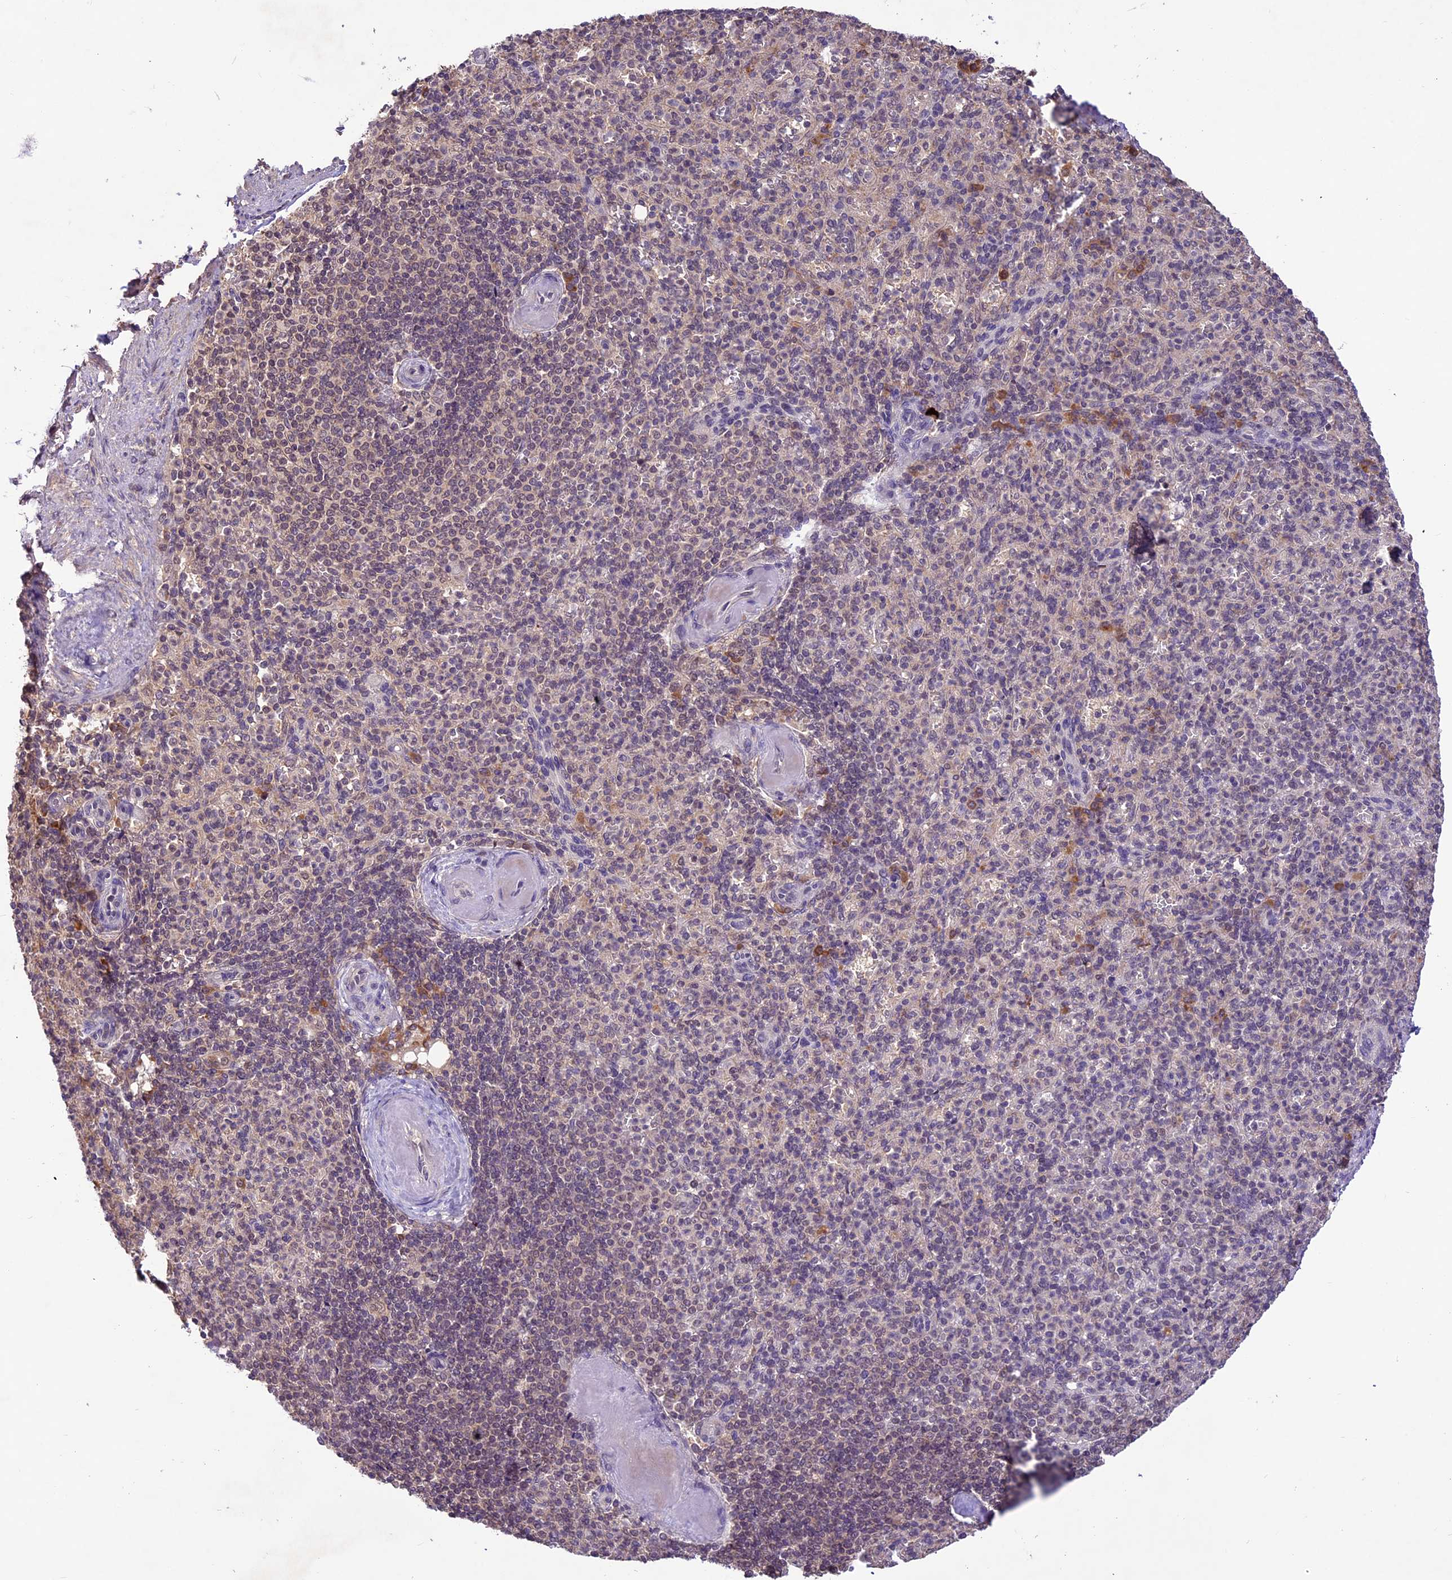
{"staining": {"intensity": "weak", "quantity": "<25%", "location": "nuclear"}, "tissue": "spleen", "cell_type": "Cells in red pulp", "image_type": "normal", "snomed": [{"axis": "morphology", "description": "Normal tissue, NOS"}, {"axis": "topography", "description": "Spleen"}], "caption": "Immunohistochemistry photomicrograph of benign spleen: human spleen stained with DAB (3,3'-diaminobenzidine) reveals no significant protein staining in cells in red pulp.", "gene": "ATP10A", "patient": {"sex": "female", "age": 74}}